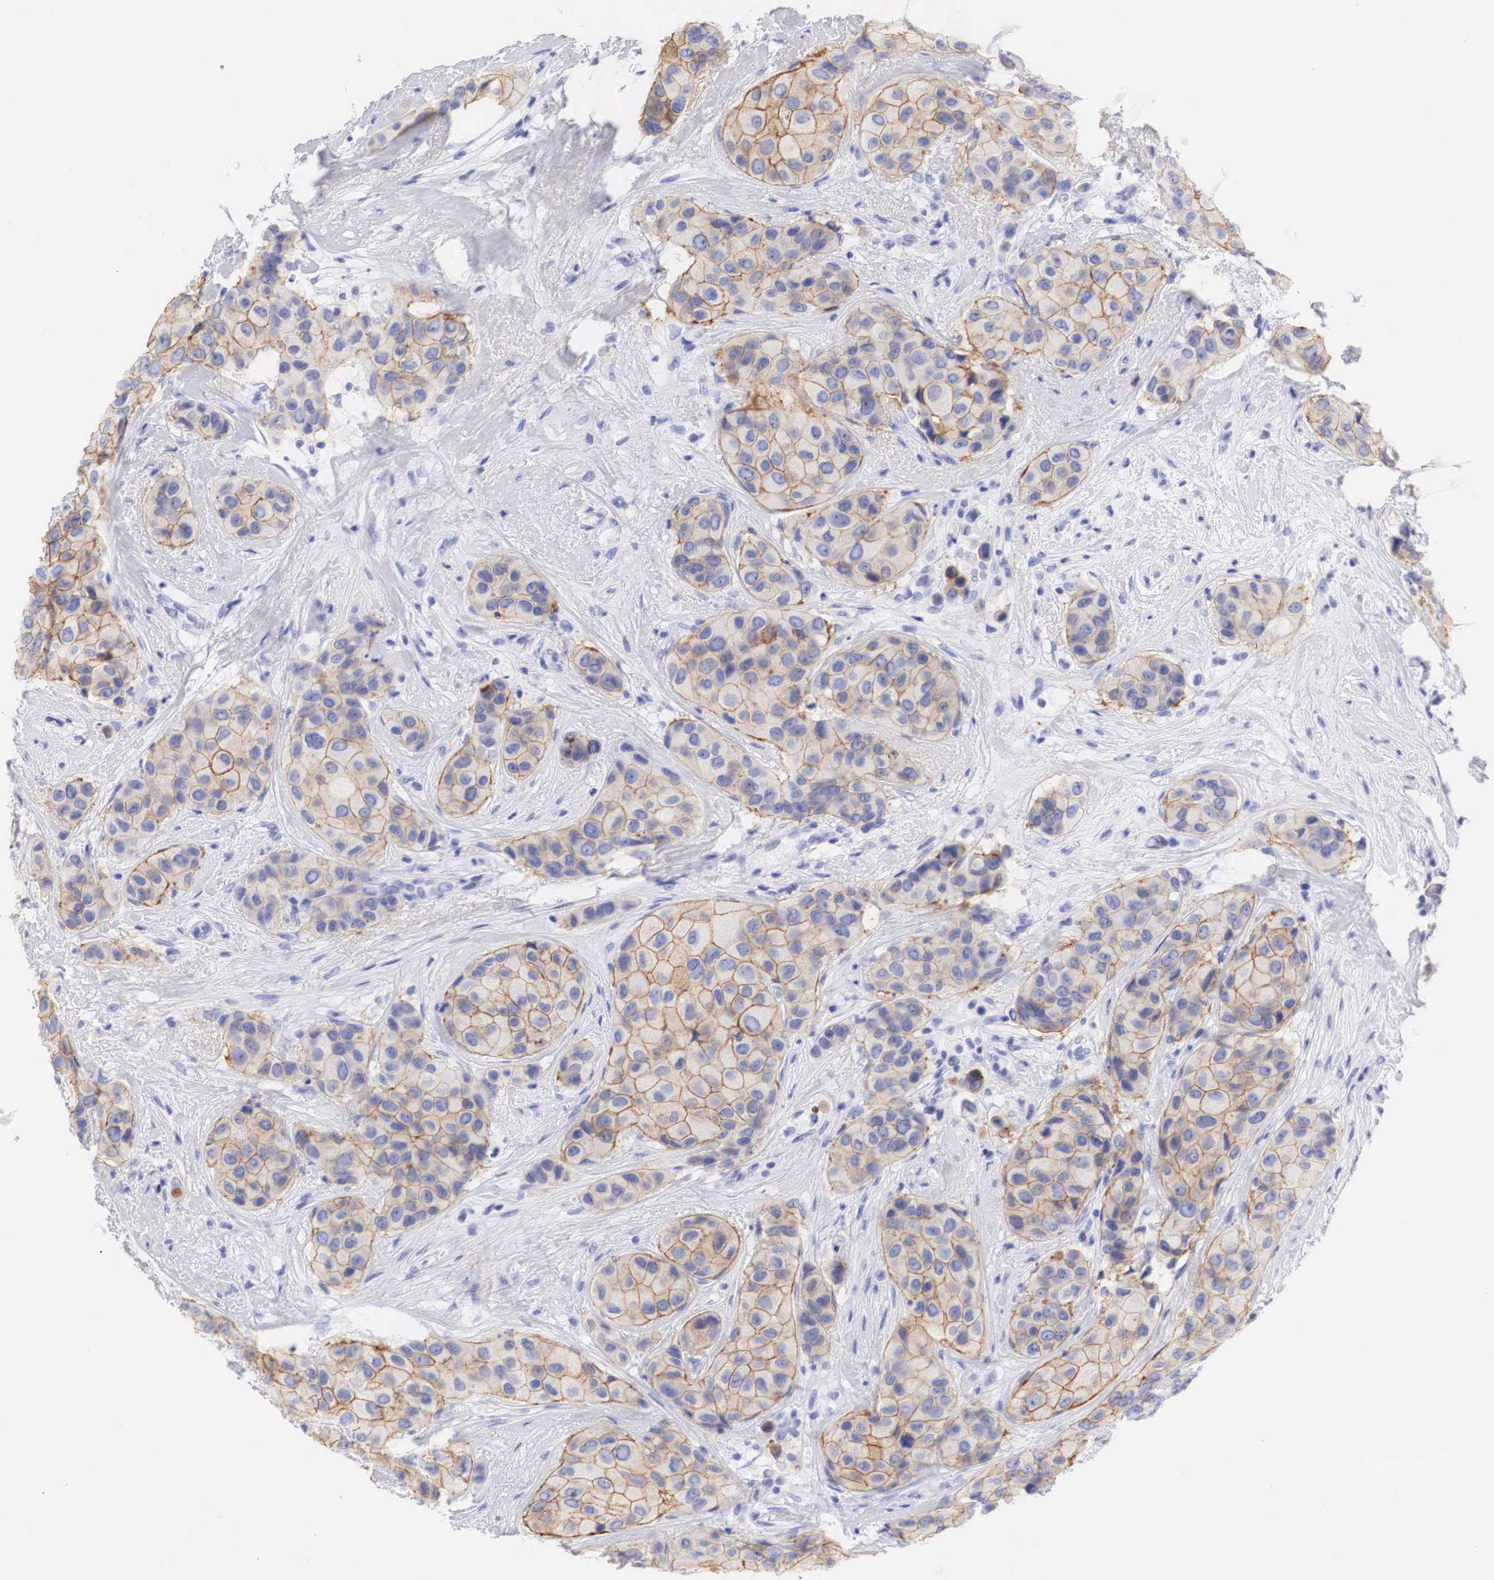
{"staining": {"intensity": "moderate", "quantity": ">75%", "location": "cytoplasmic/membranous"}, "tissue": "breast cancer", "cell_type": "Tumor cells", "image_type": "cancer", "snomed": [{"axis": "morphology", "description": "Duct carcinoma"}, {"axis": "topography", "description": "Breast"}], "caption": "Brown immunohistochemical staining in breast cancer (infiltrating ductal carcinoma) shows moderate cytoplasmic/membranous staining in about >75% of tumor cells.", "gene": "ERBB2", "patient": {"sex": "female", "age": 68}}